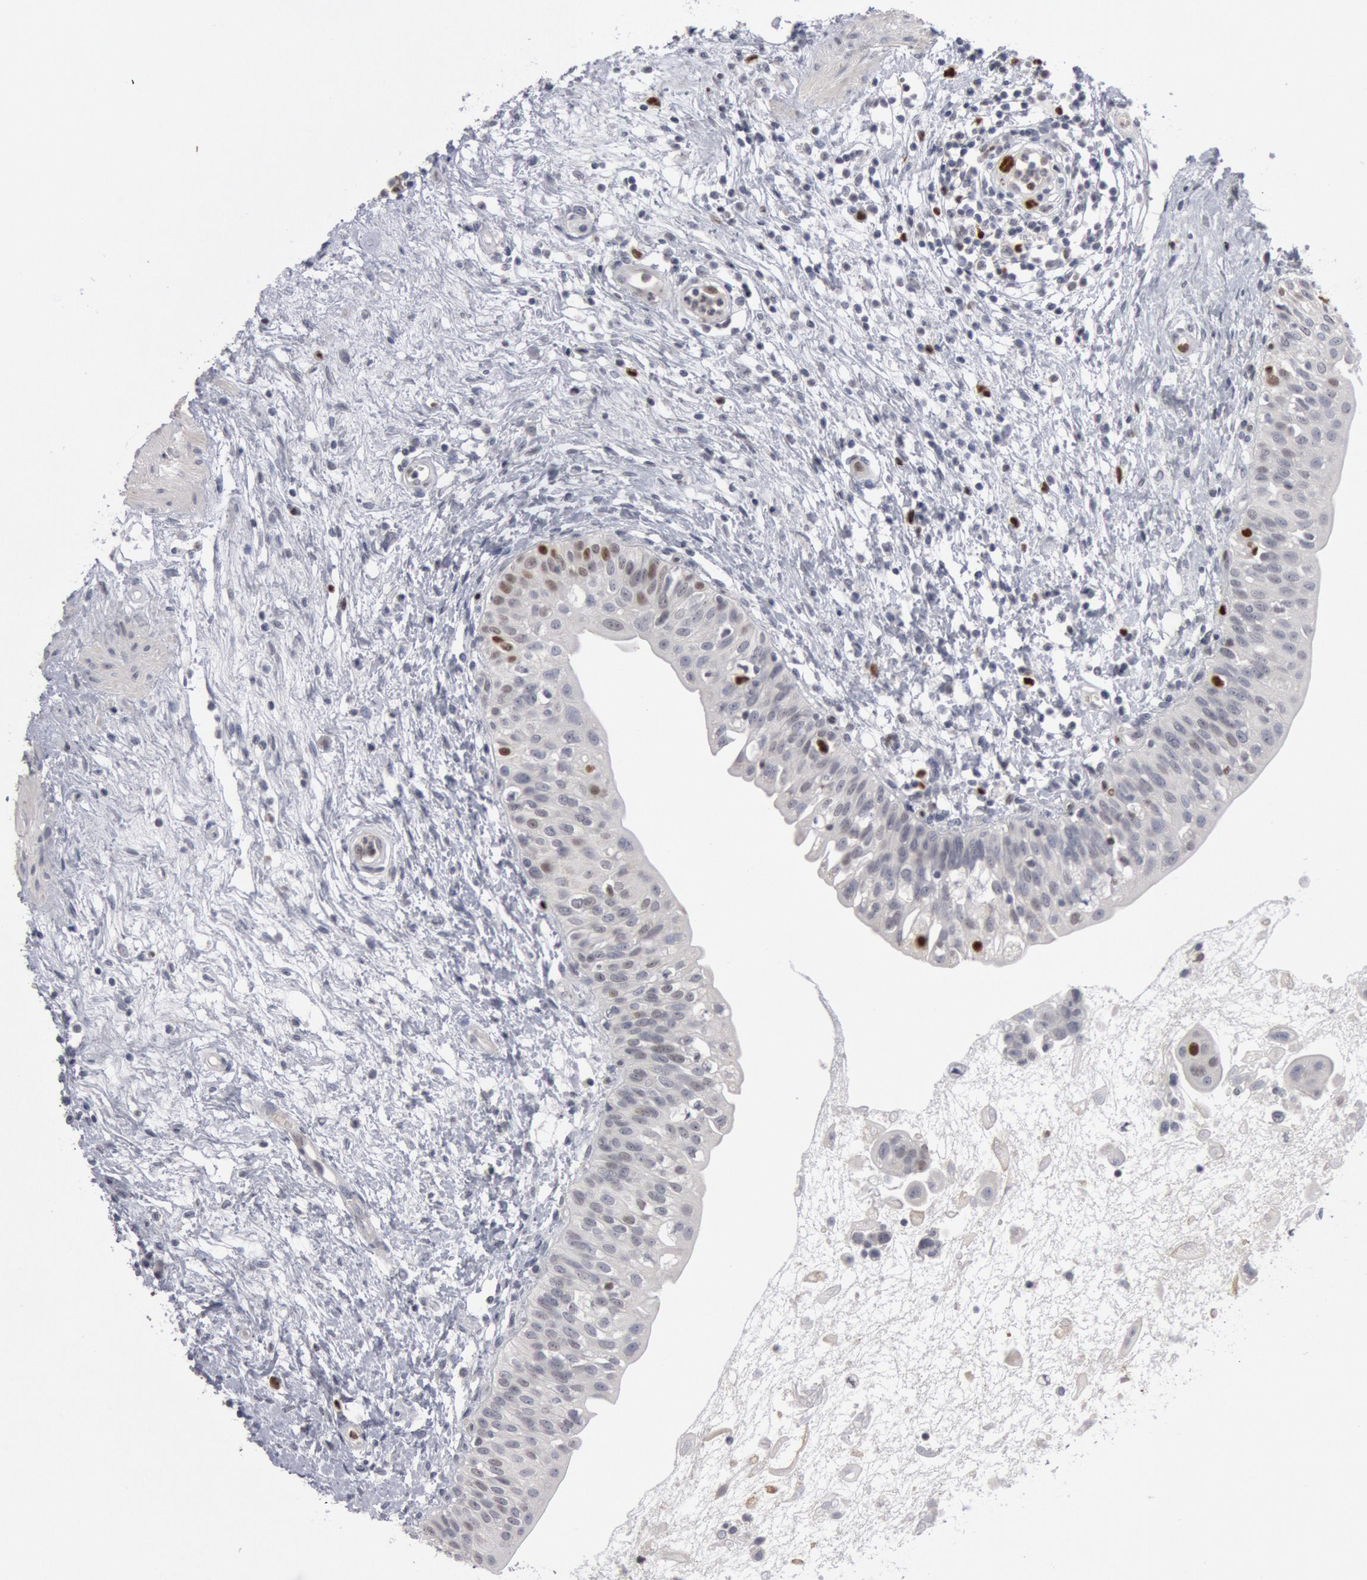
{"staining": {"intensity": "strong", "quantity": "25%-75%", "location": "nuclear"}, "tissue": "urinary bladder", "cell_type": "Urothelial cells", "image_type": "normal", "snomed": [{"axis": "morphology", "description": "Normal tissue, NOS"}, {"axis": "topography", "description": "Urinary bladder"}], "caption": "DAB (3,3'-diaminobenzidine) immunohistochemical staining of unremarkable urinary bladder demonstrates strong nuclear protein expression in approximately 25%-75% of urothelial cells. Nuclei are stained in blue.", "gene": "WDHD1", "patient": {"sex": "female", "age": 55}}